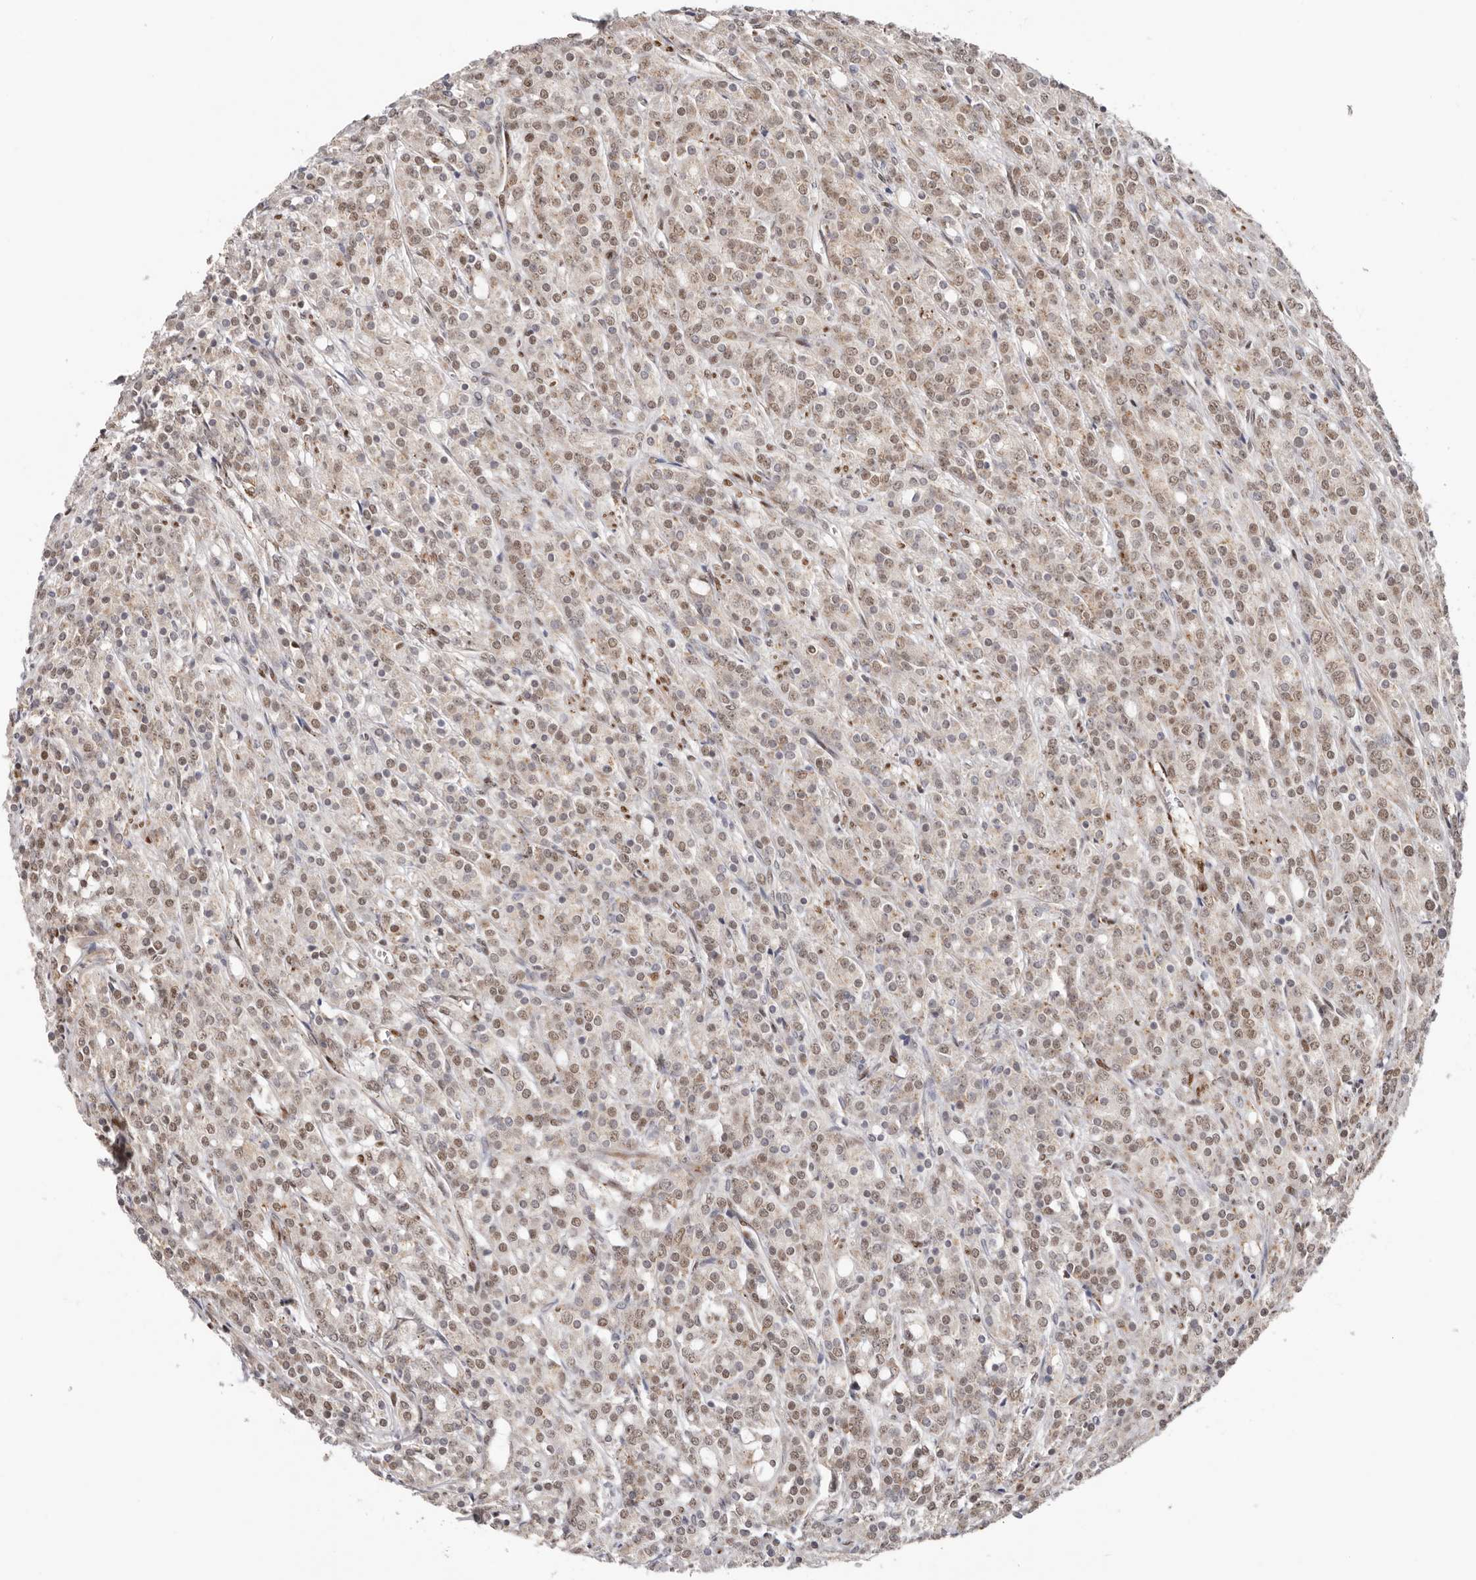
{"staining": {"intensity": "weak", "quantity": ">75%", "location": "nuclear"}, "tissue": "prostate cancer", "cell_type": "Tumor cells", "image_type": "cancer", "snomed": [{"axis": "morphology", "description": "Adenocarcinoma, High grade"}, {"axis": "topography", "description": "Prostate"}], "caption": "High-grade adenocarcinoma (prostate) was stained to show a protein in brown. There is low levels of weak nuclear positivity in about >75% of tumor cells.", "gene": "SMAD7", "patient": {"sex": "male", "age": 62}}